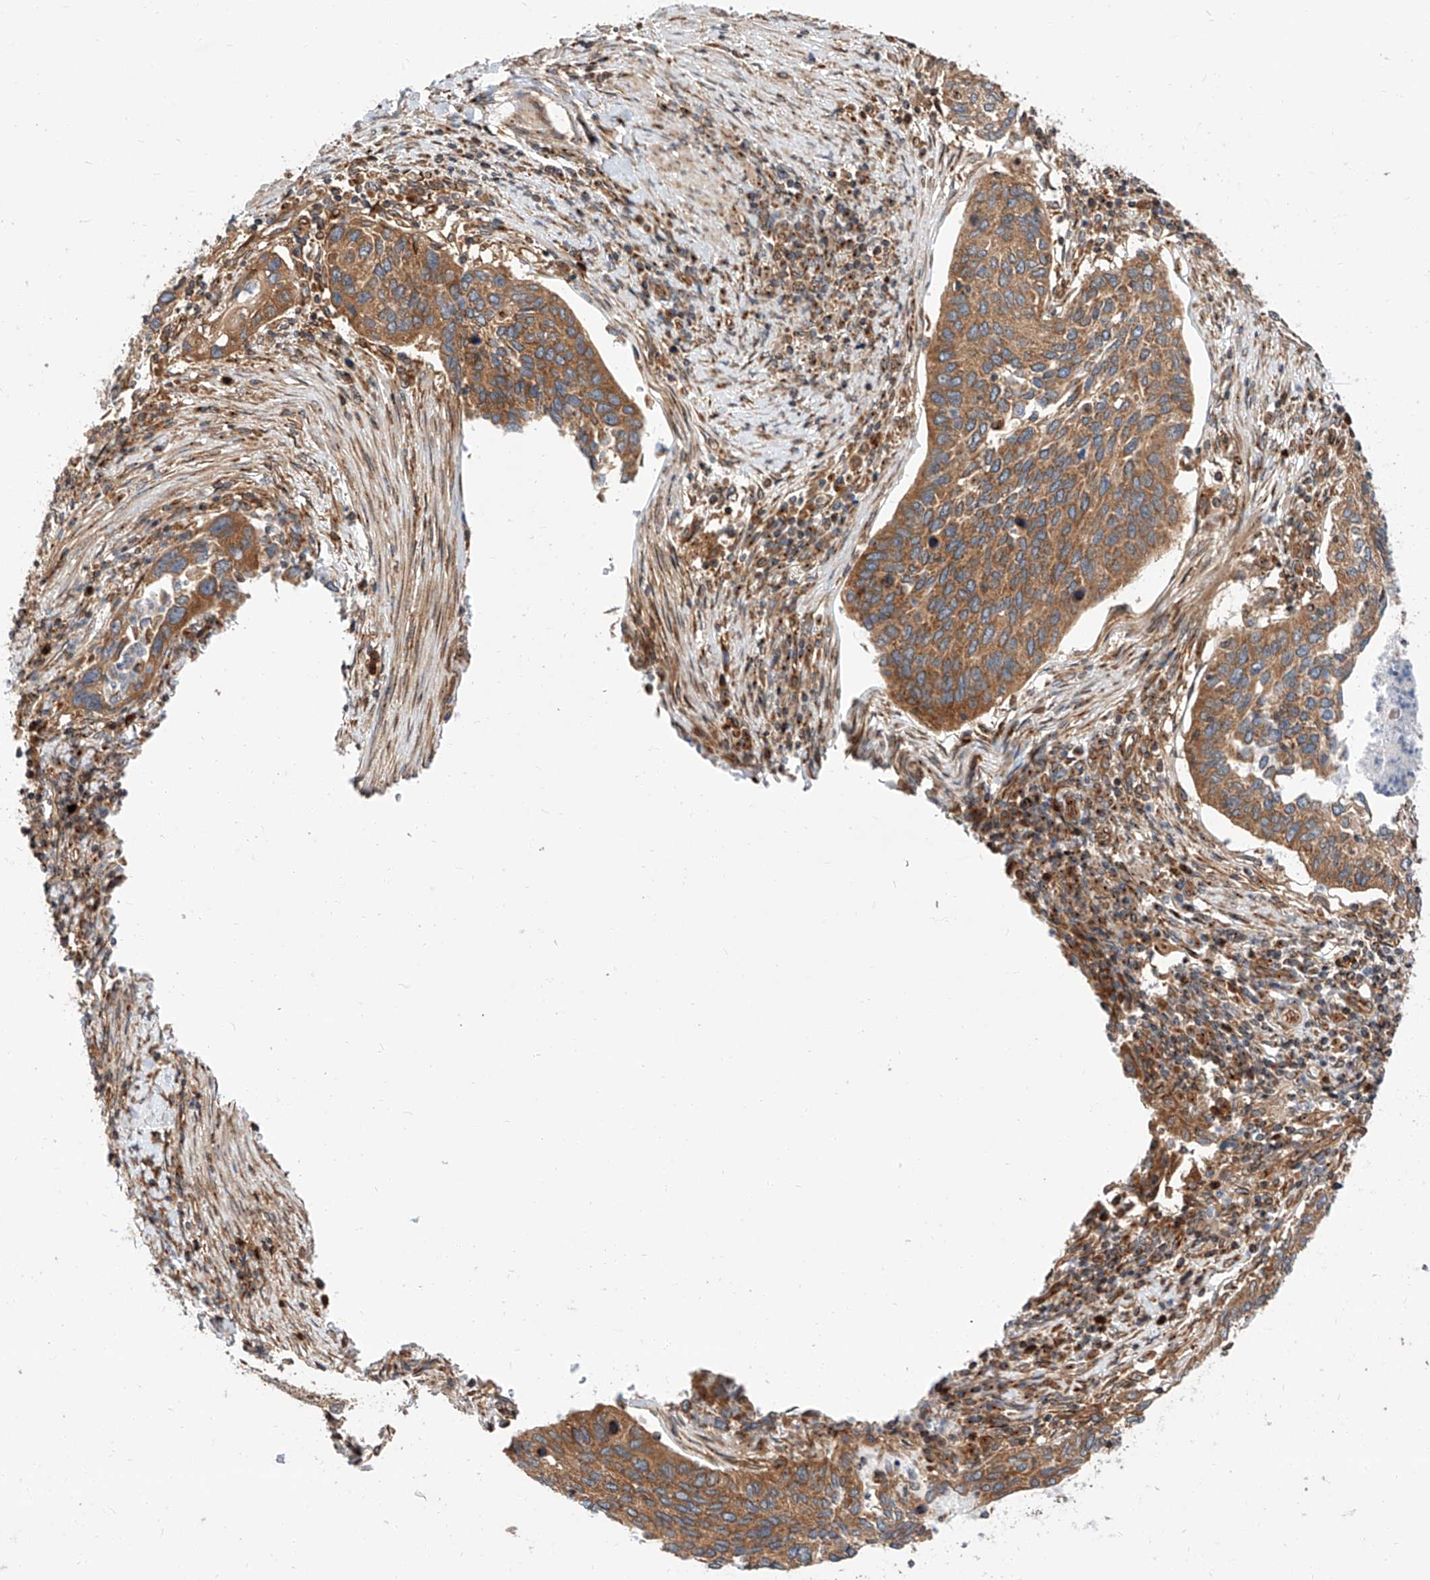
{"staining": {"intensity": "moderate", "quantity": ">75%", "location": "cytoplasmic/membranous"}, "tissue": "cervical cancer", "cell_type": "Tumor cells", "image_type": "cancer", "snomed": [{"axis": "morphology", "description": "Squamous cell carcinoma, NOS"}, {"axis": "topography", "description": "Cervix"}], "caption": "Tumor cells reveal moderate cytoplasmic/membranous positivity in approximately >75% of cells in cervical squamous cell carcinoma.", "gene": "ISCA2", "patient": {"sex": "female", "age": 38}}